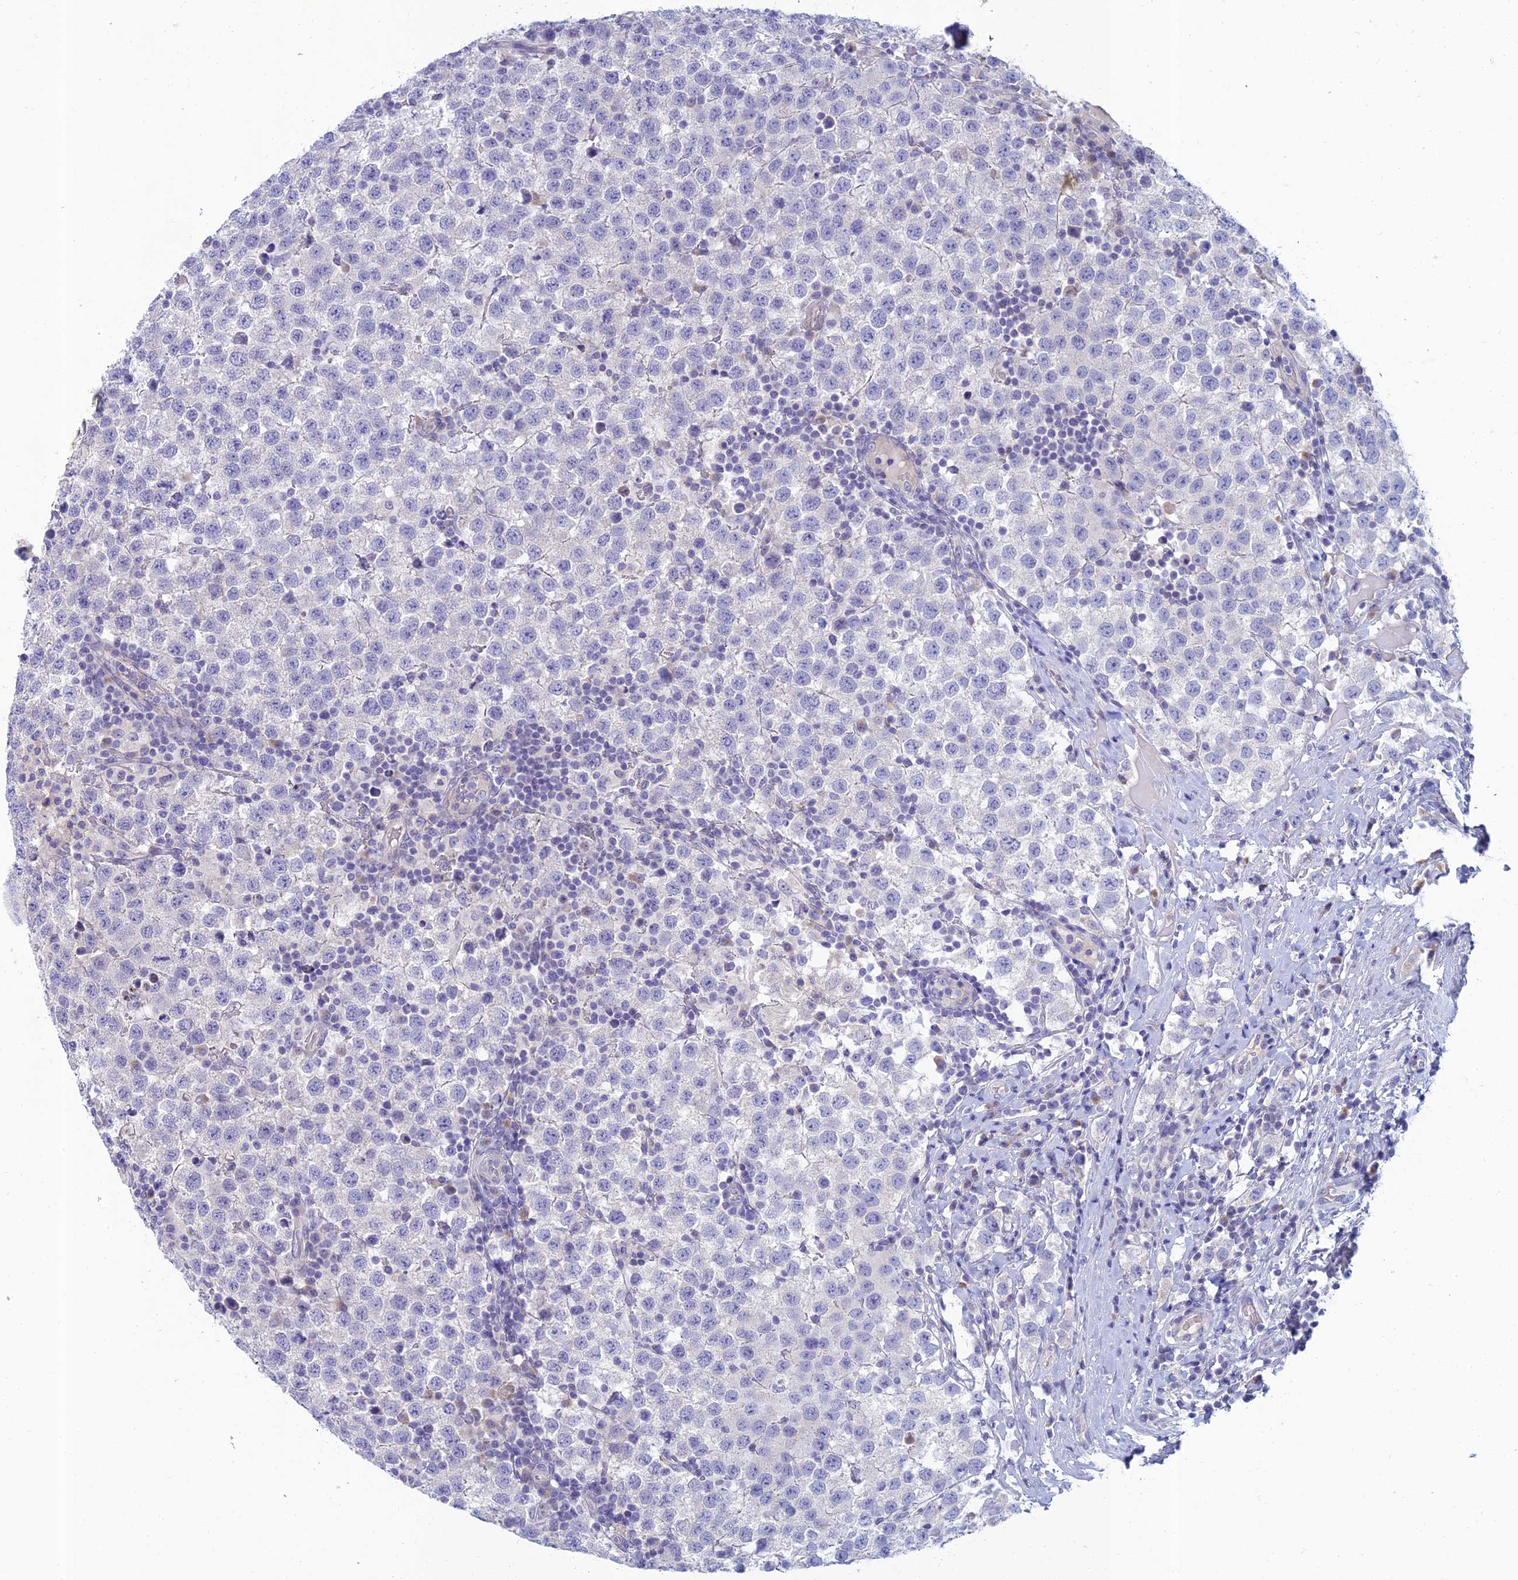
{"staining": {"intensity": "negative", "quantity": "none", "location": "none"}, "tissue": "testis cancer", "cell_type": "Tumor cells", "image_type": "cancer", "snomed": [{"axis": "morphology", "description": "Seminoma, NOS"}, {"axis": "topography", "description": "Testis"}], "caption": "This histopathology image is of seminoma (testis) stained with IHC to label a protein in brown with the nuclei are counter-stained blue. There is no positivity in tumor cells. (Immunohistochemistry, brightfield microscopy, high magnification).", "gene": "SLC25A41", "patient": {"sex": "male", "age": 34}}